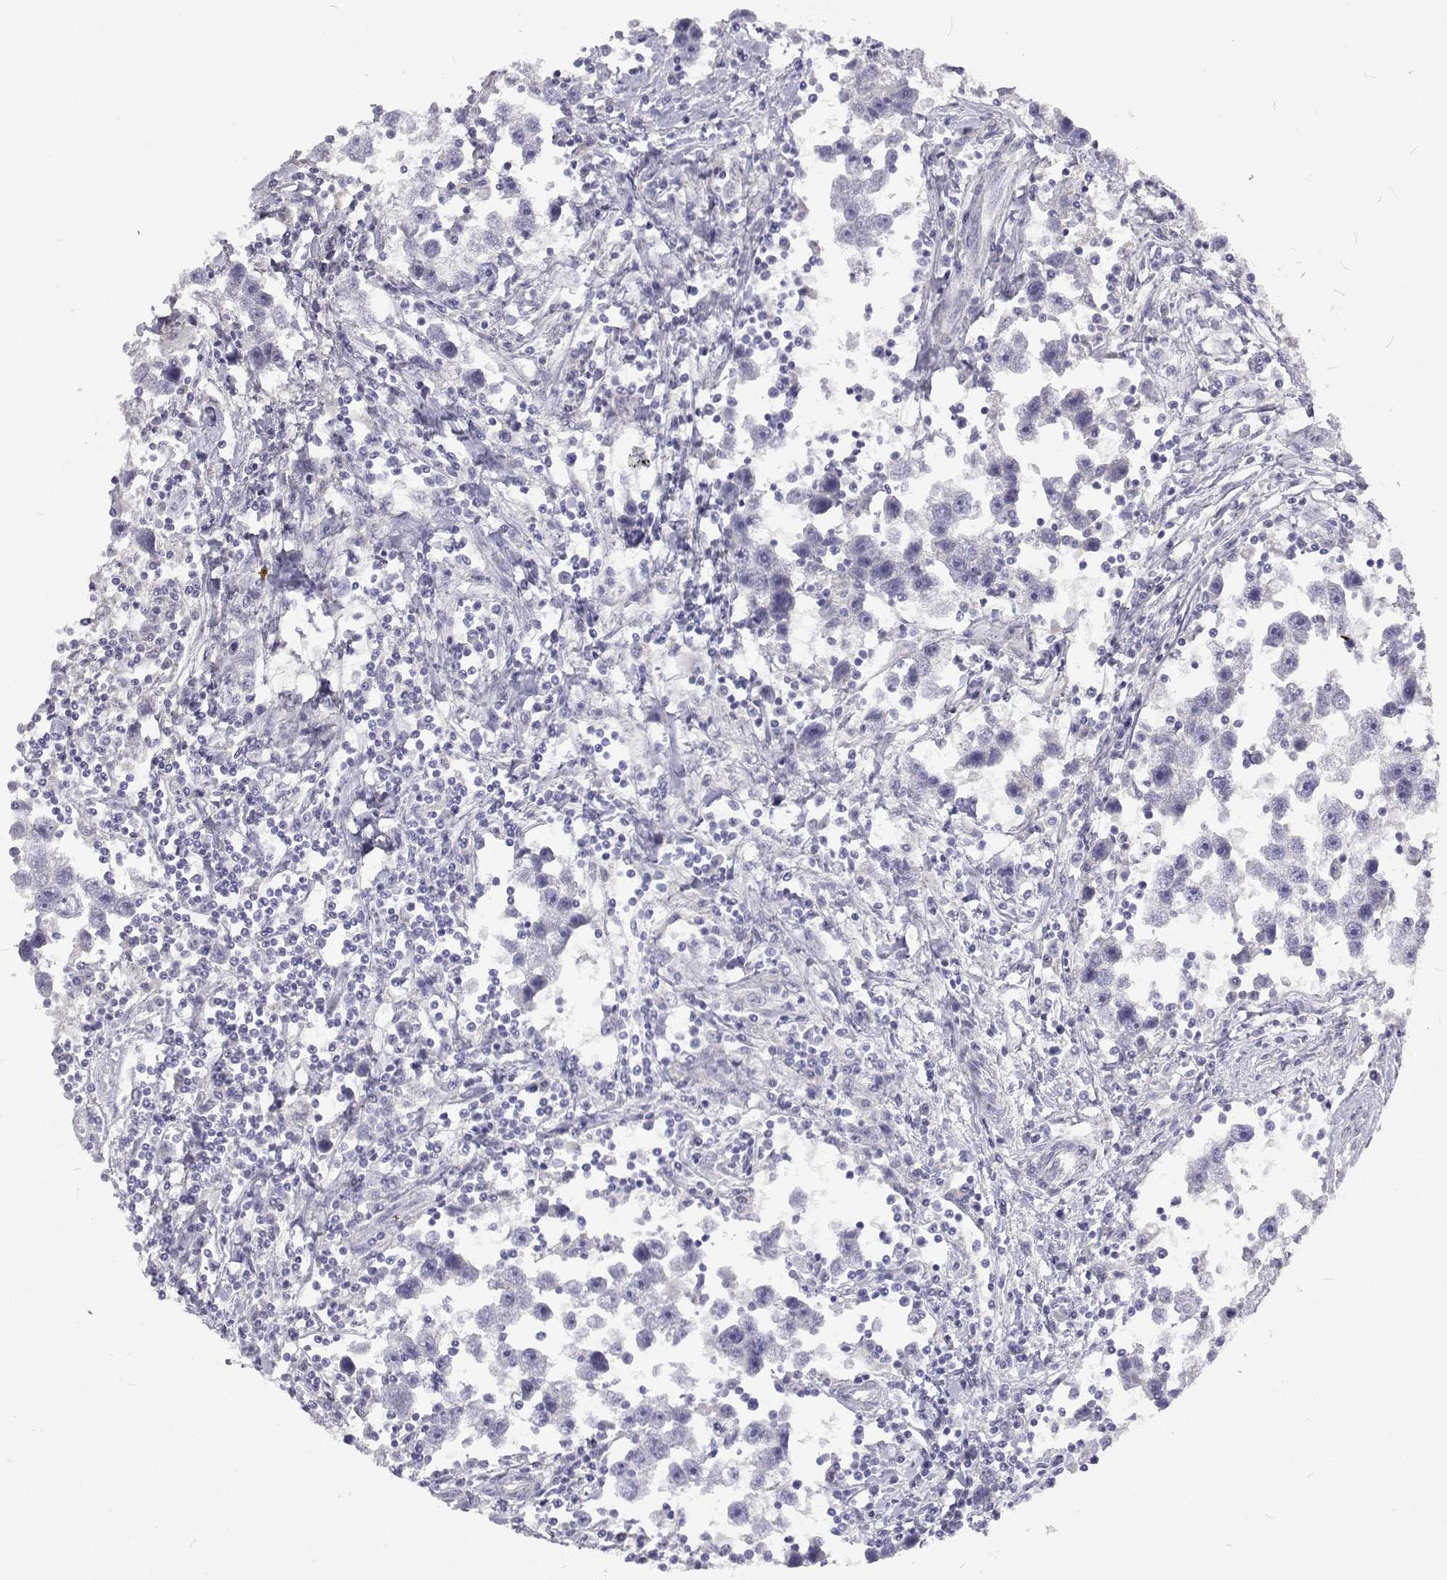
{"staining": {"intensity": "negative", "quantity": "none", "location": "none"}, "tissue": "testis cancer", "cell_type": "Tumor cells", "image_type": "cancer", "snomed": [{"axis": "morphology", "description": "Seminoma, NOS"}, {"axis": "topography", "description": "Testis"}], "caption": "The immunohistochemistry histopathology image has no significant staining in tumor cells of testis cancer tissue.", "gene": "LHFPL7", "patient": {"sex": "male", "age": 30}}